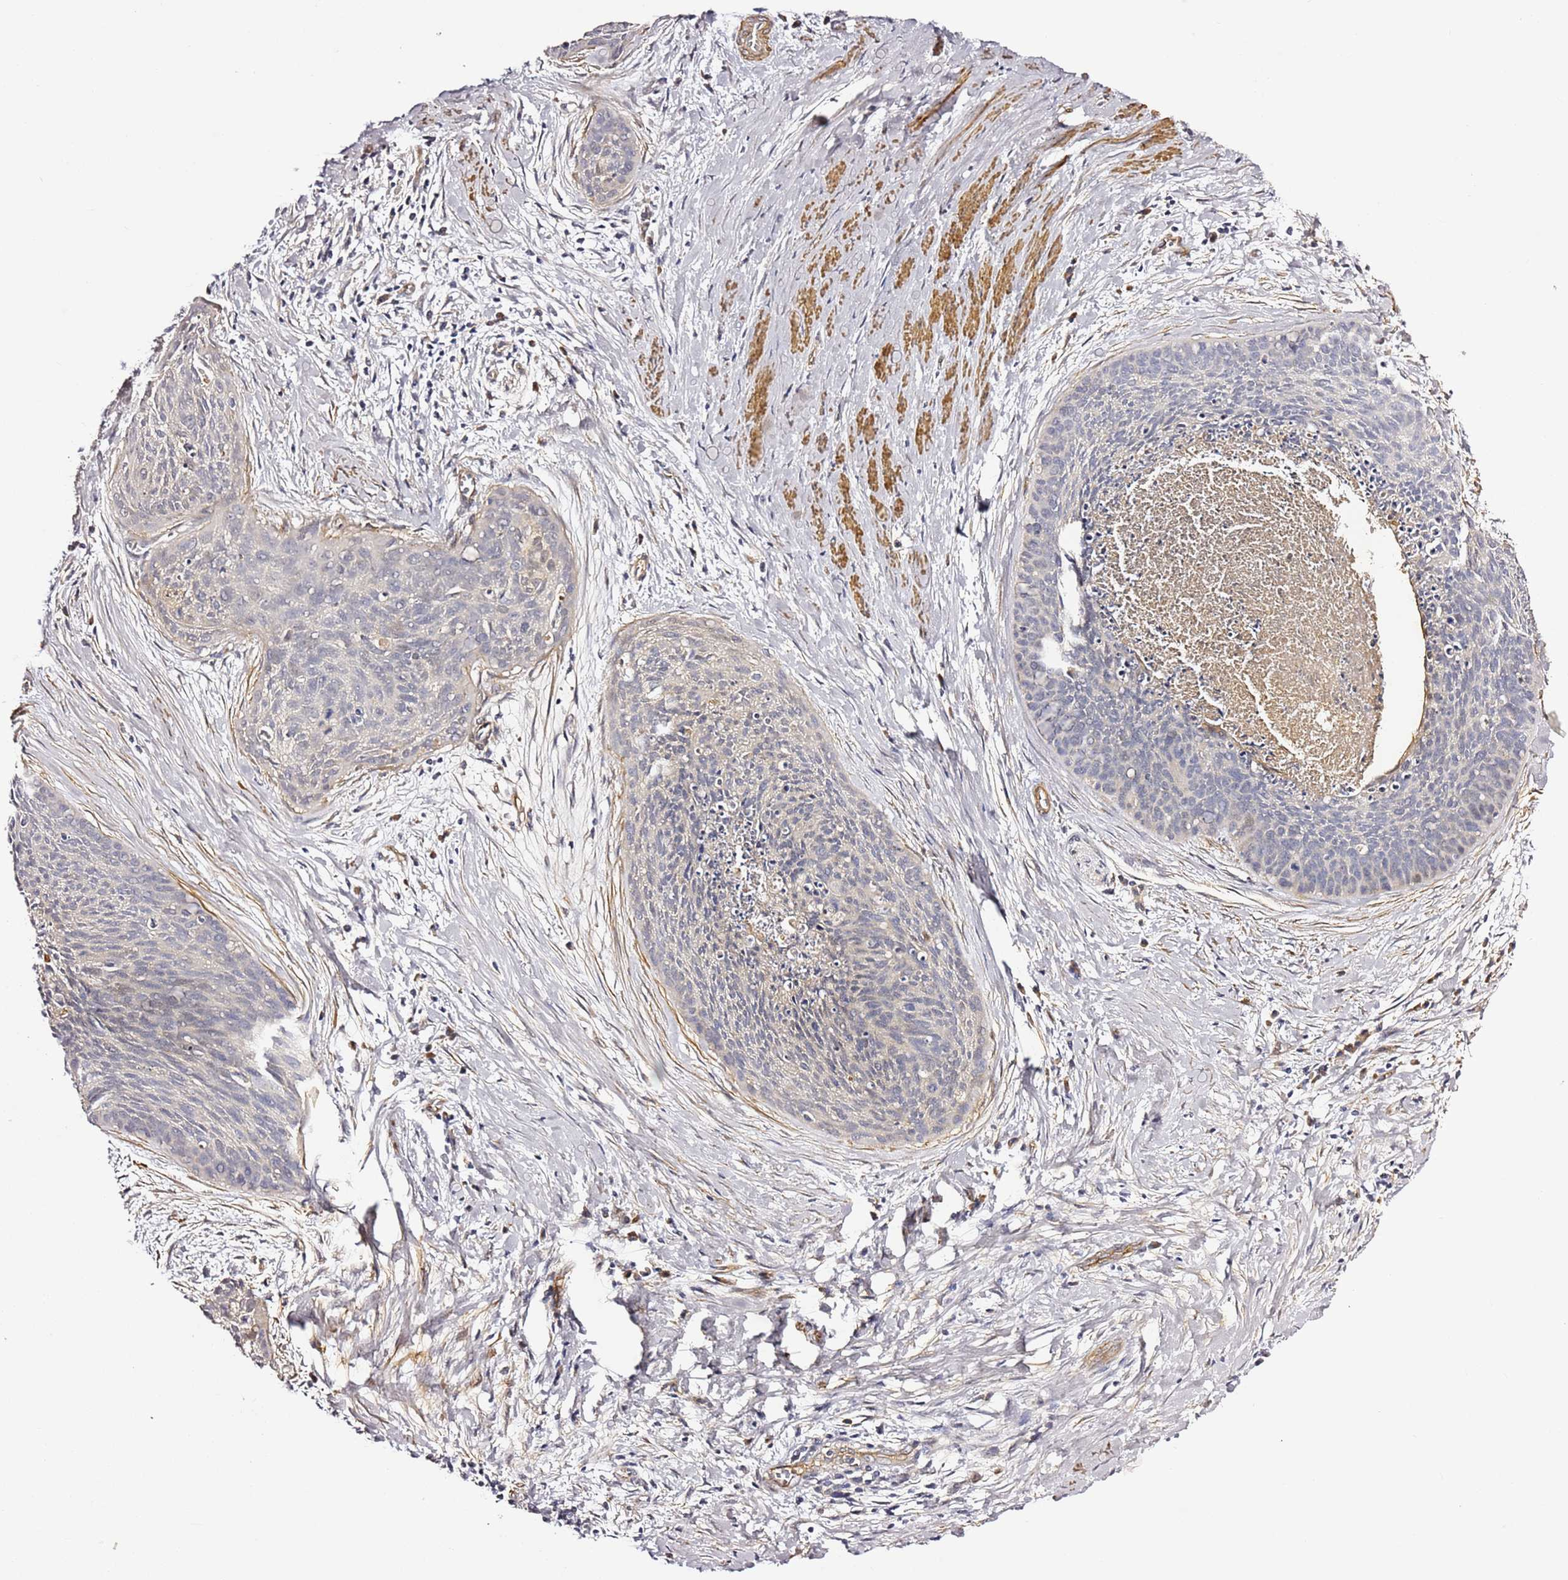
{"staining": {"intensity": "weak", "quantity": "<25%", "location": "cytoplasmic/membranous"}, "tissue": "cervical cancer", "cell_type": "Tumor cells", "image_type": "cancer", "snomed": [{"axis": "morphology", "description": "Squamous cell carcinoma, NOS"}, {"axis": "topography", "description": "Cervix"}], "caption": "Squamous cell carcinoma (cervical) was stained to show a protein in brown. There is no significant staining in tumor cells.", "gene": "EPS8L1", "patient": {"sex": "female", "age": 55}}